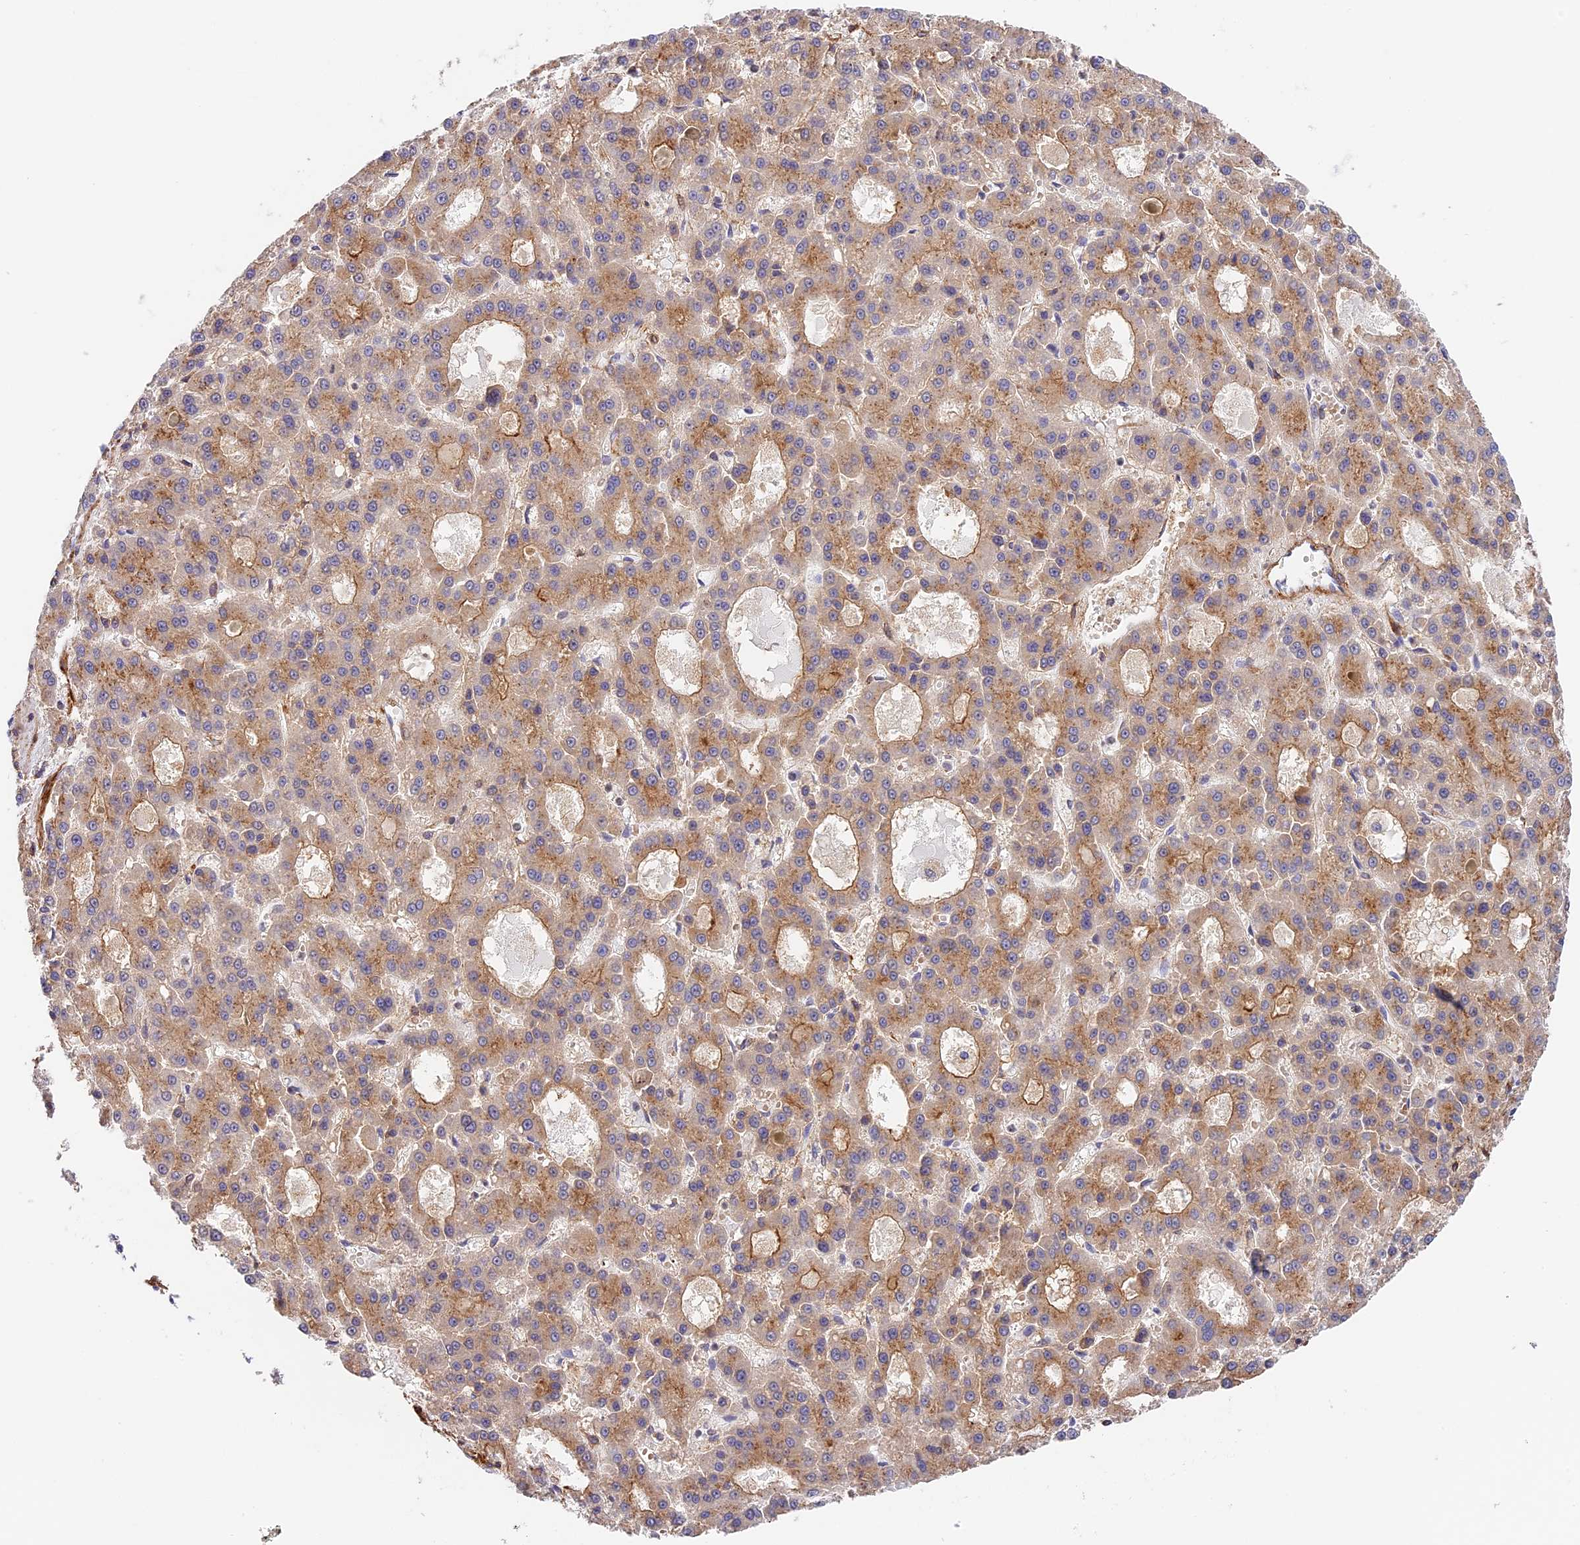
{"staining": {"intensity": "moderate", "quantity": "25%-75%", "location": "cytoplasmic/membranous"}, "tissue": "liver cancer", "cell_type": "Tumor cells", "image_type": "cancer", "snomed": [{"axis": "morphology", "description": "Carcinoma, Hepatocellular, NOS"}, {"axis": "topography", "description": "Liver"}], "caption": "Liver hepatocellular carcinoma stained with a protein marker displays moderate staining in tumor cells.", "gene": "HEATR5B", "patient": {"sex": "male", "age": 70}}